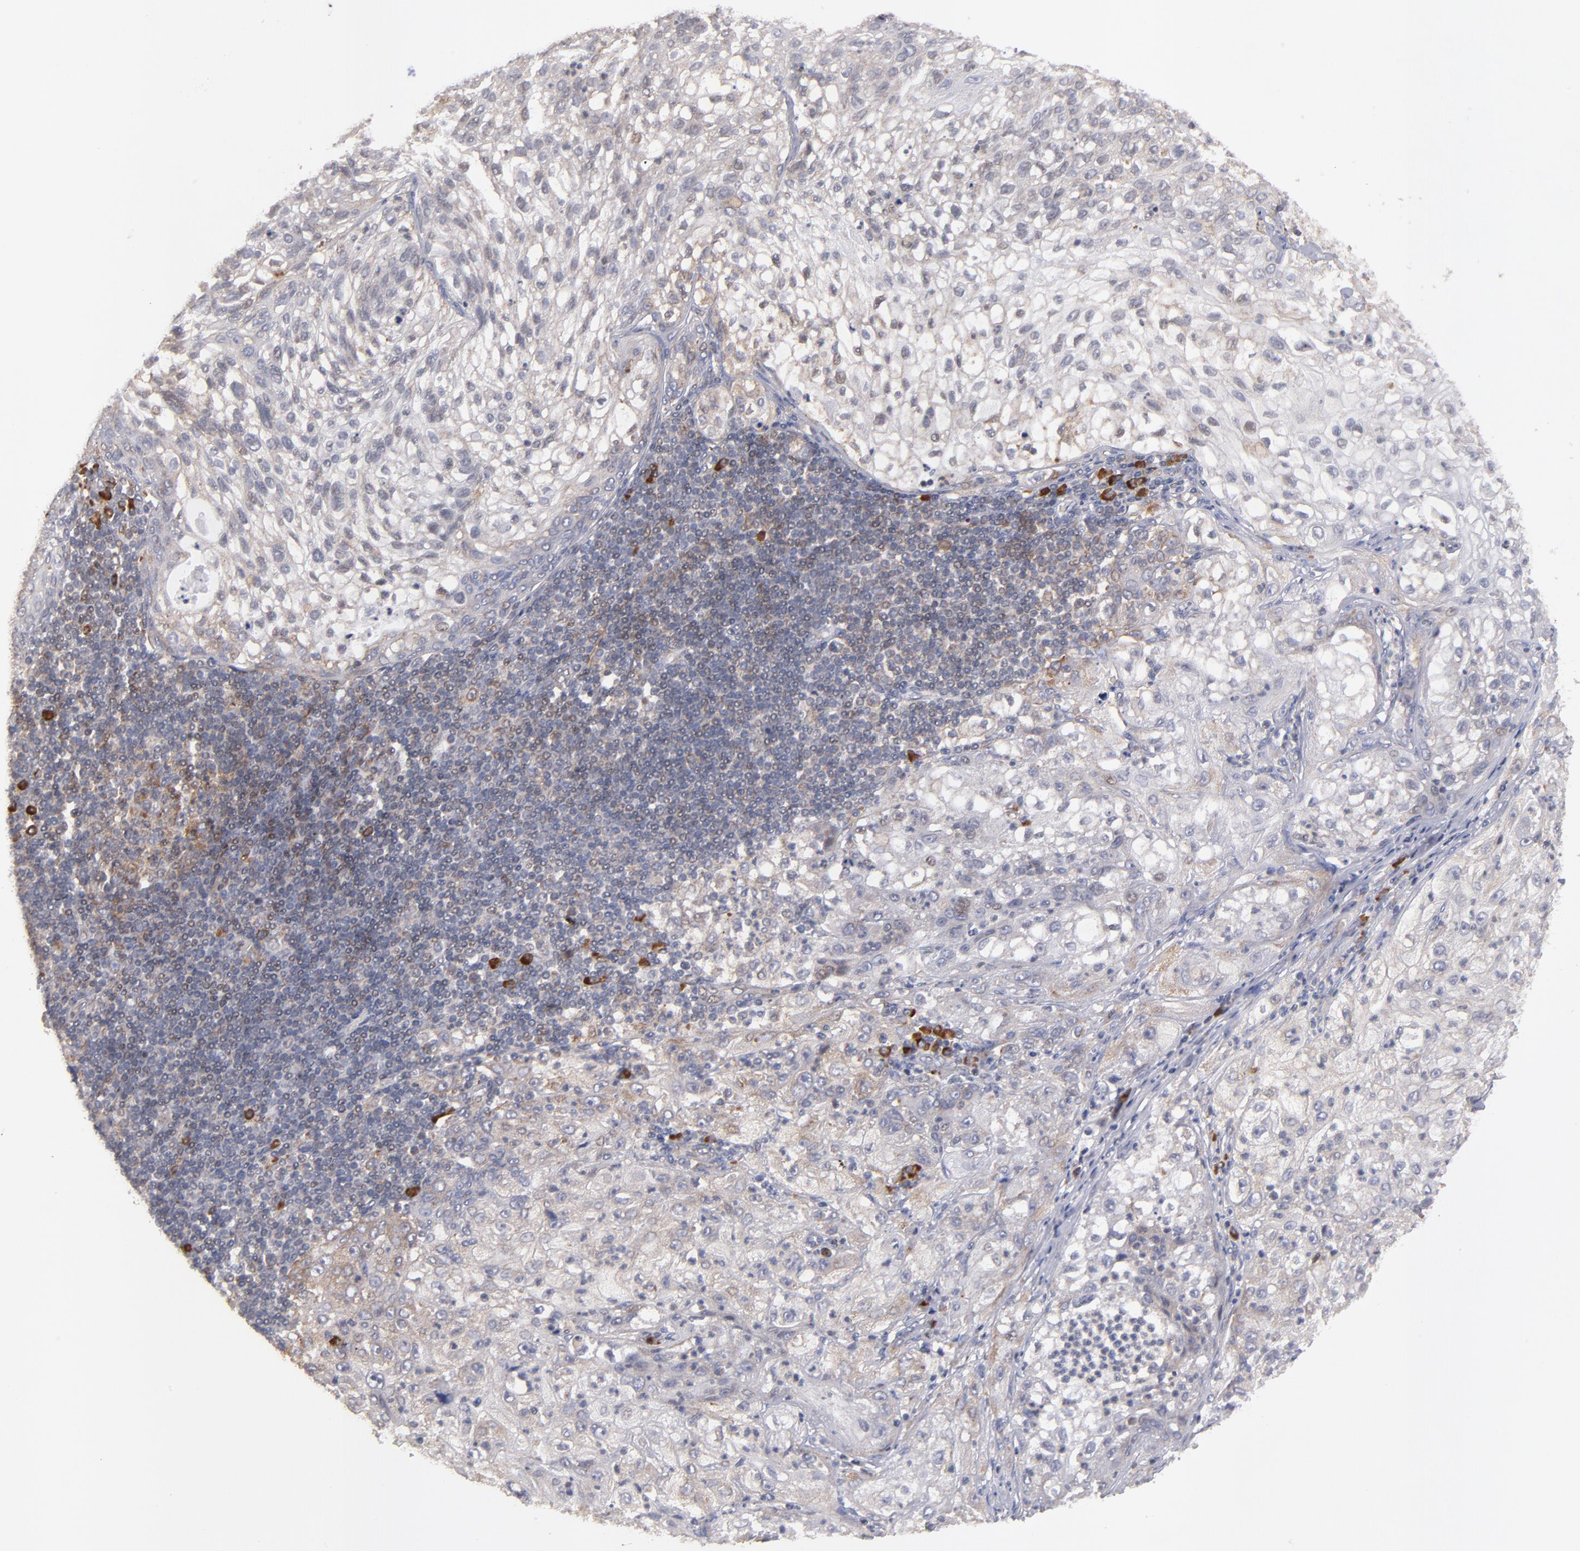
{"staining": {"intensity": "weak", "quantity": "<25%", "location": "cytoplasmic/membranous"}, "tissue": "lung cancer", "cell_type": "Tumor cells", "image_type": "cancer", "snomed": [{"axis": "morphology", "description": "Inflammation, NOS"}, {"axis": "morphology", "description": "Squamous cell carcinoma, NOS"}, {"axis": "topography", "description": "Lymph node"}, {"axis": "topography", "description": "Soft tissue"}, {"axis": "topography", "description": "Lung"}], "caption": "There is no significant staining in tumor cells of lung squamous cell carcinoma. (DAB (3,3'-diaminobenzidine) immunohistochemistry (IHC), high magnification).", "gene": "SND1", "patient": {"sex": "male", "age": 66}}